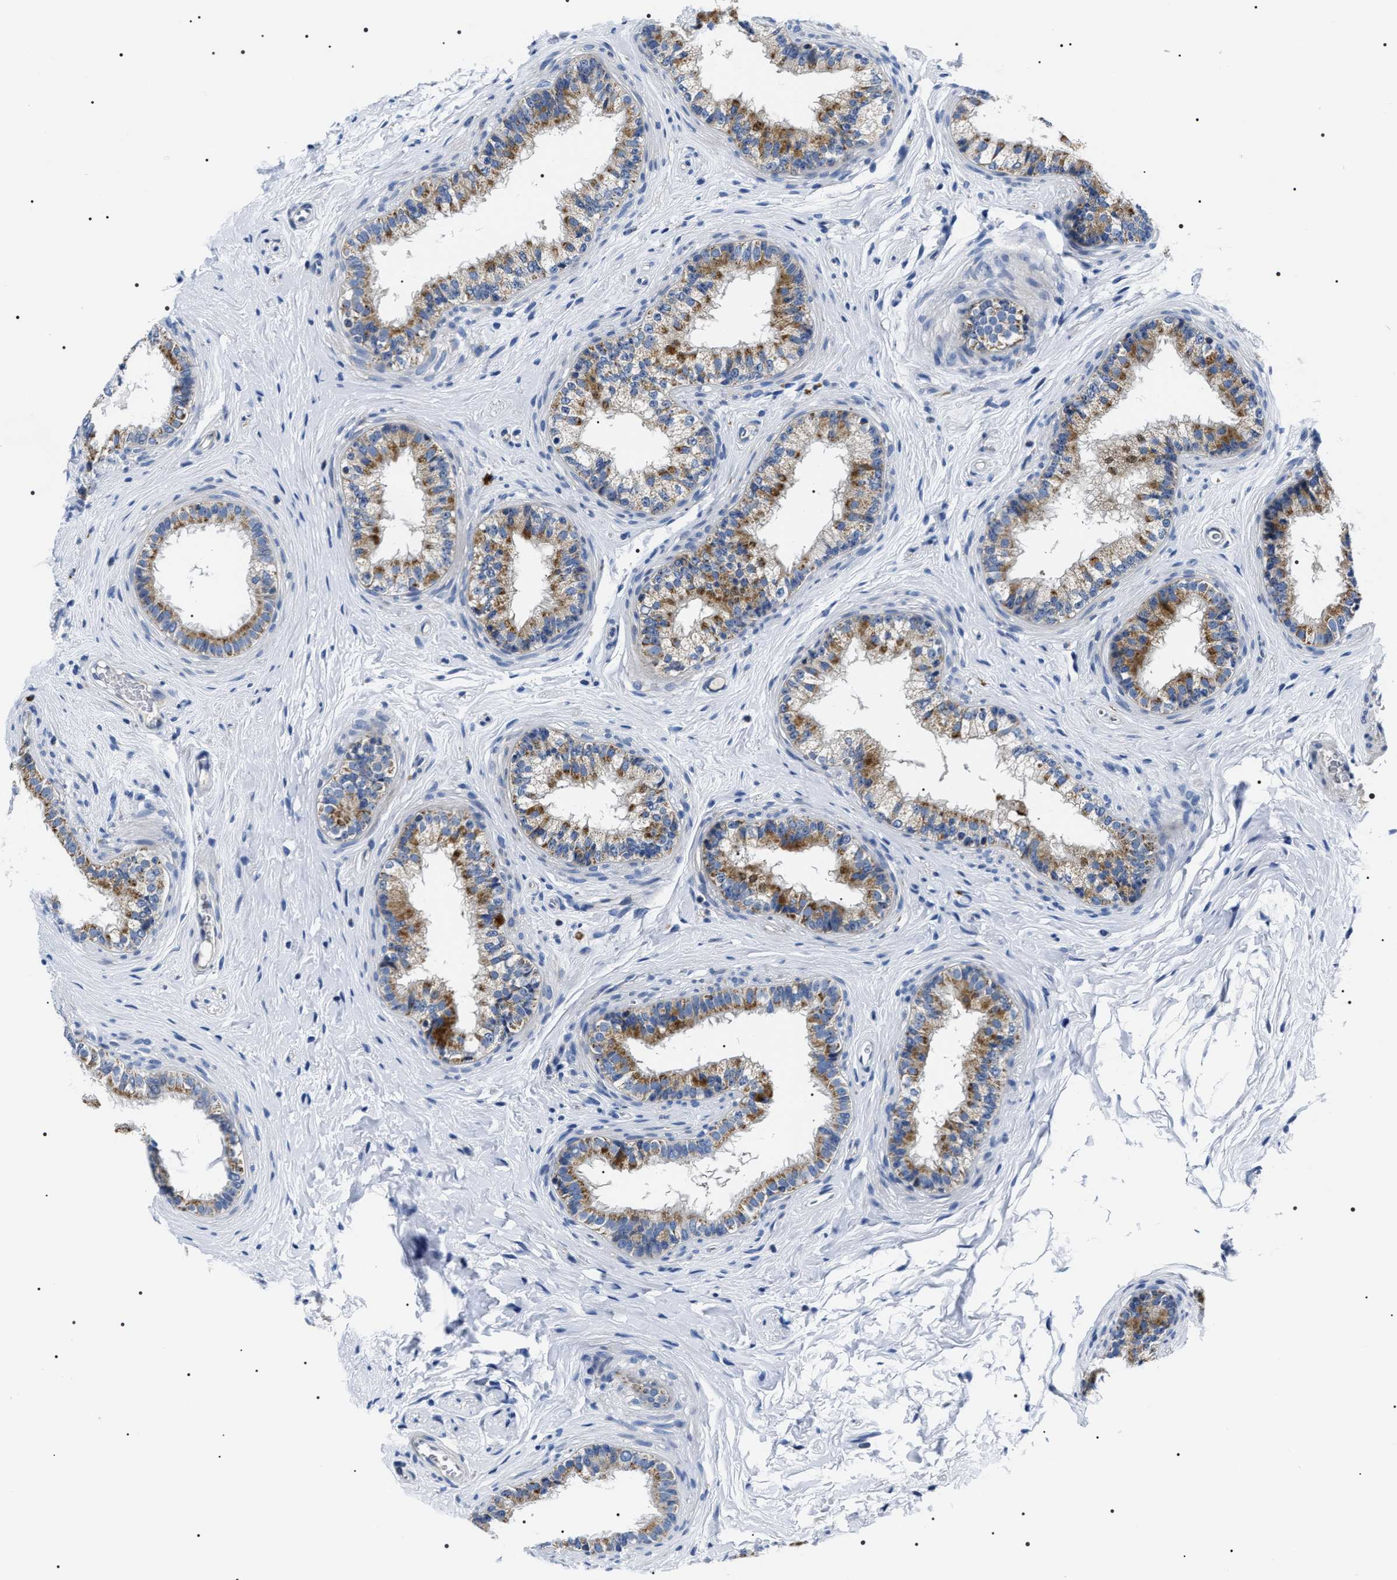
{"staining": {"intensity": "moderate", "quantity": "25%-75%", "location": "cytoplasmic/membranous"}, "tissue": "epididymis", "cell_type": "Glandular cells", "image_type": "normal", "snomed": [{"axis": "morphology", "description": "Normal tissue, NOS"}, {"axis": "topography", "description": "Testis"}, {"axis": "topography", "description": "Epididymis"}], "caption": "A high-resolution photomicrograph shows immunohistochemistry staining of unremarkable epididymis, which exhibits moderate cytoplasmic/membranous staining in about 25%-75% of glandular cells.", "gene": "NTMT1", "patient": {"sex": "male", "age": 36}}